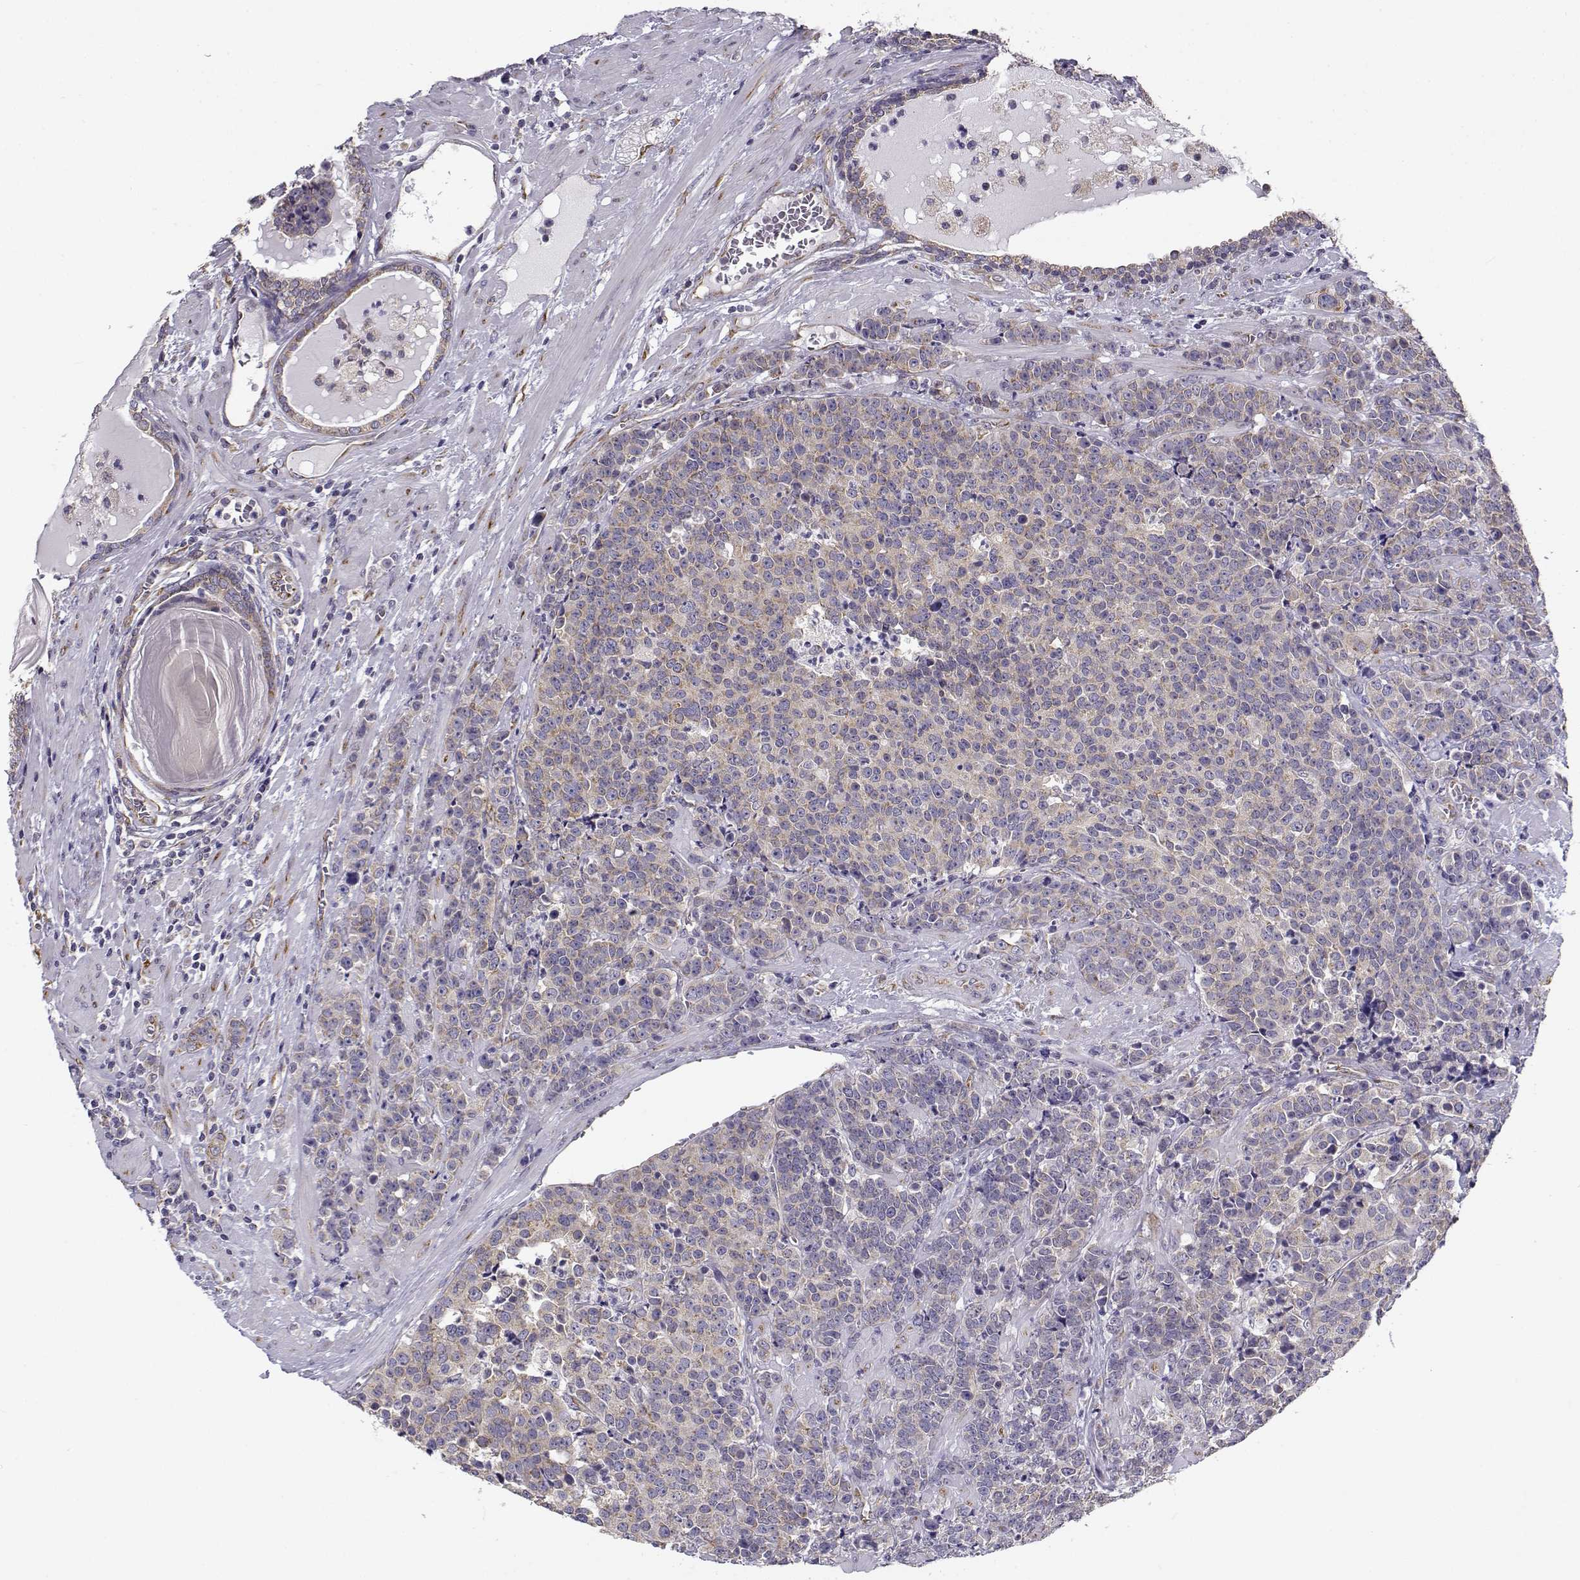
{"staining": {"intensity": "weak", "quantity": ">75%", "location": "cytoplasmic/membranous"}, "tissue": "prostate cancer", "cell_type": "Tumor cells", "image_type": "cancer", "snomed": [{"axis": "morphology", "description": "Adenocarcinoma, NOS"}, {"axis": "topography", "description": "Prostate"}], "caption": "Adenocarcinoma (prostate) was stained to show a protein in brown. There is low levels of weak cytoplasmic/membranous expression in approximately >75% of tumor cells. The staining was performed using DAB, with brown indicating positive protein expression. Nuclei are stained blue with hematoxylin.", "gene": "BEND6", "patient": {"sex": "male", "age": 67}}